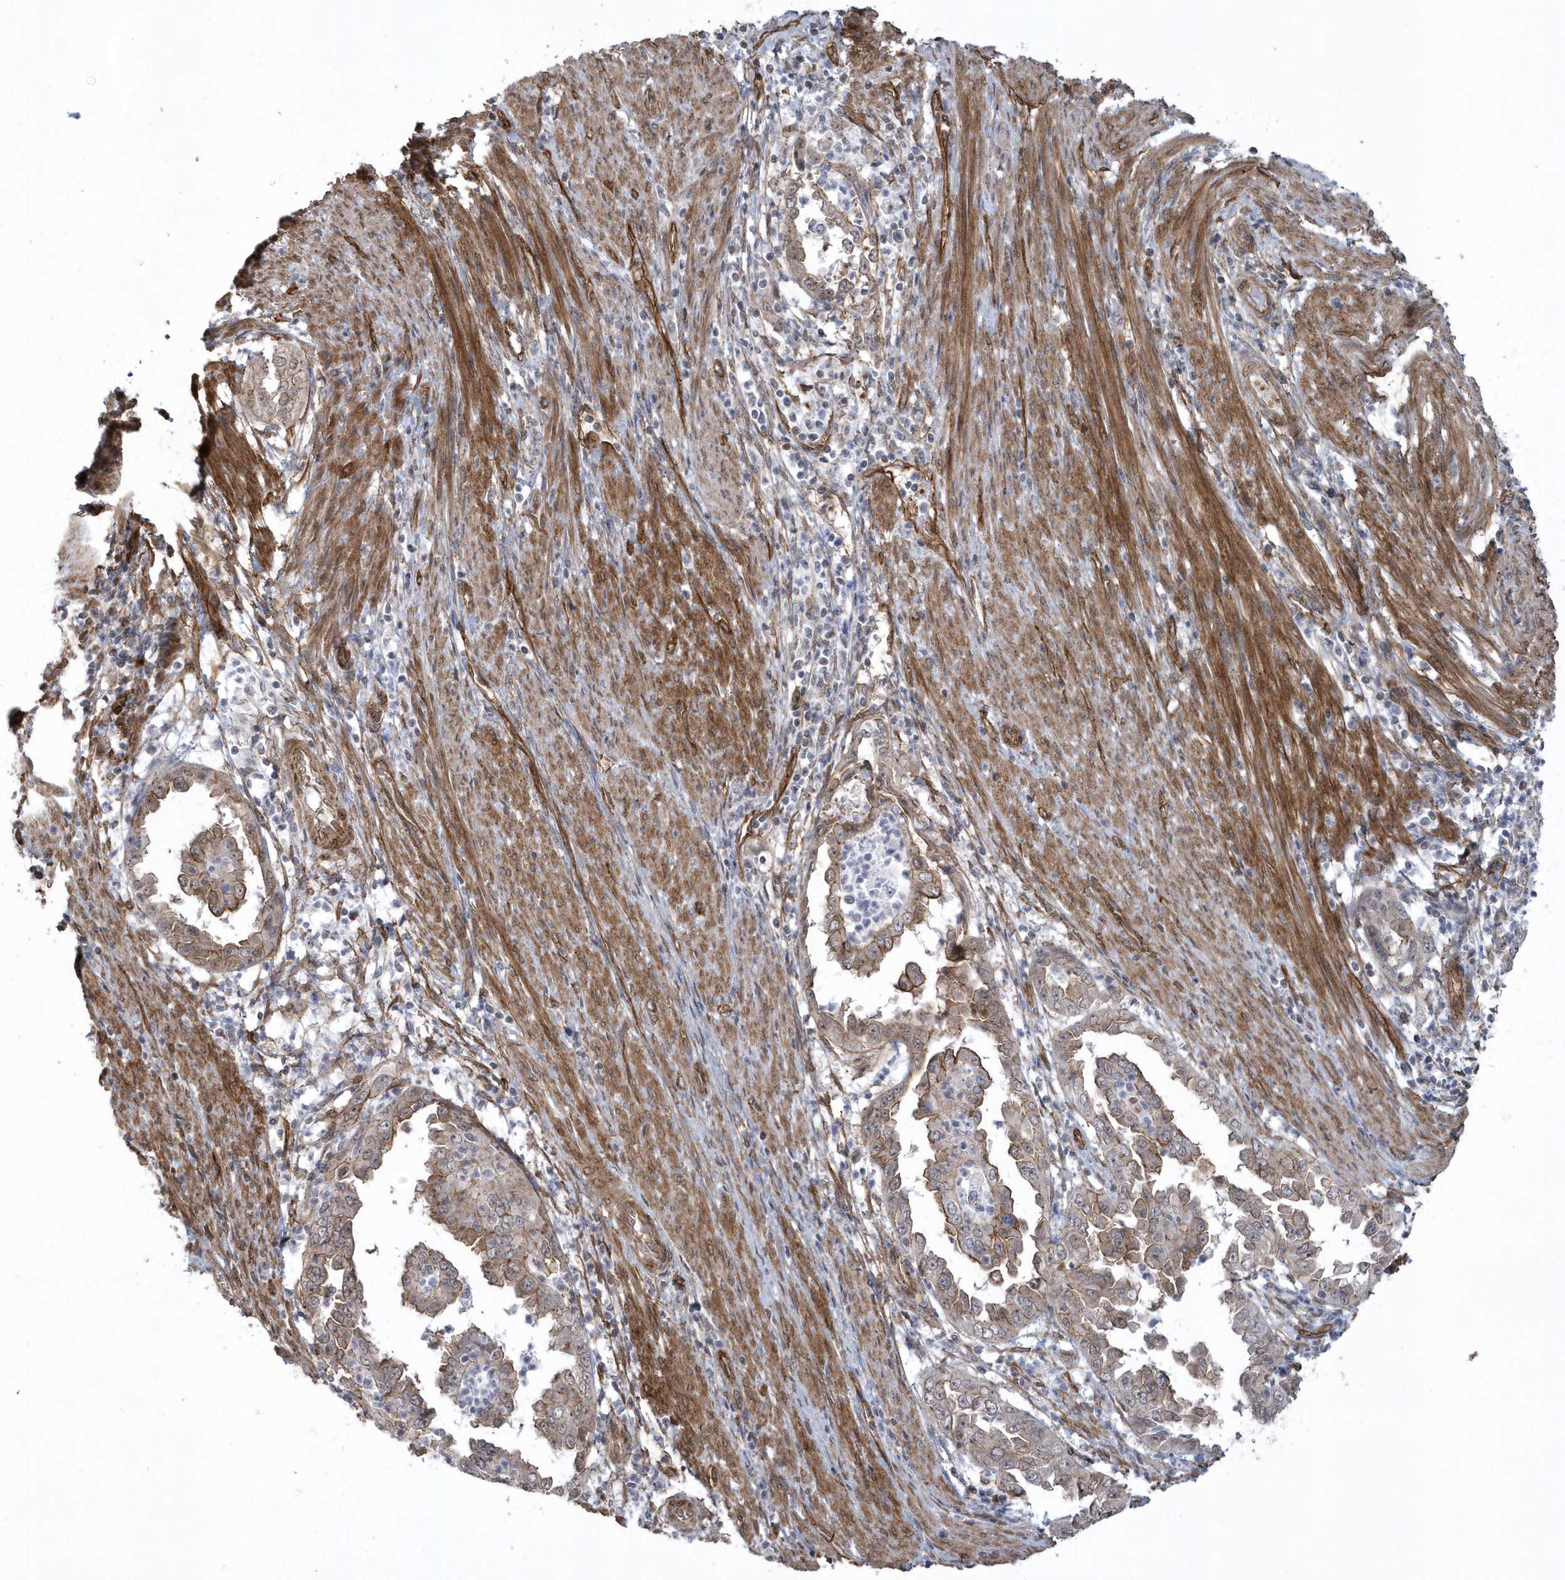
{"staining": {"intensity": "moderate", "quantity": ">75%", "location": "cytoplasmic/membranous"}, "tissue": "endometrial cancer", "cell_type": "Tumor cells", "image_type": "cancer", "snomed": [{"axis": "morphology", "description": "Adenocarcinoma, NOS"}, {"axis": "topography", "description": "Endometrium"}], "caption": "This photomicrograph shows IHC staining of human endometrial cancer (adenocarcinoma), with medium moderate cytoplasmic/membranous staining in approximately >75% of tumor cells.", "gene": "RAI14", "patient": {"sex": "female", "age": 85}}